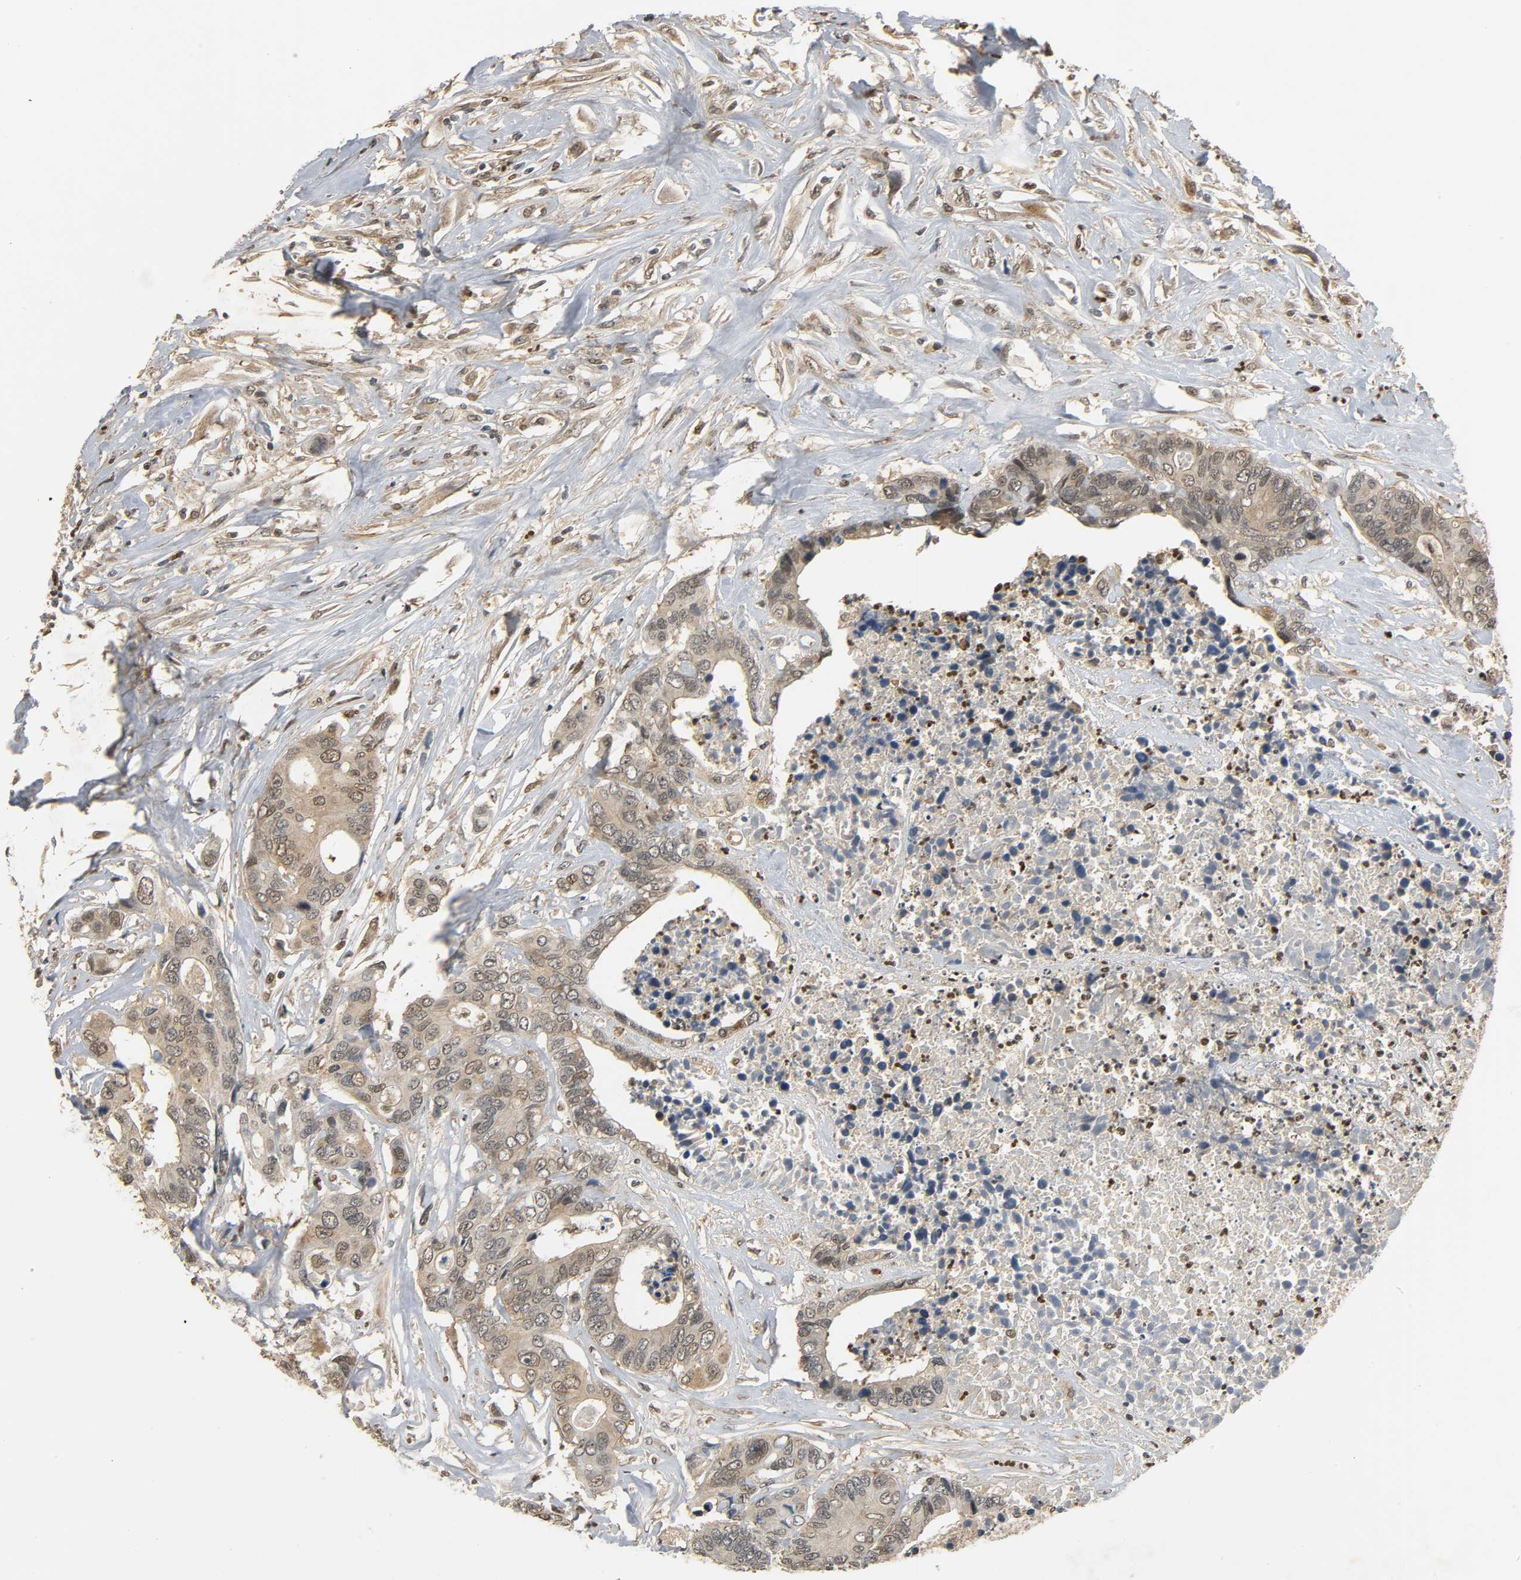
{"staining": {"intensity": "weak", "quantity": ">75%", "location": "cytoplasmic/membranous"}, "tissue": "colorectal cancer", "cell_type": "Tumor cells", "image_type": "cancer", "snomed": [{"axis": "morphology", "description": "Adenocarcinoma, NOS"}, {"axis": "topography", "description": "Rectum"}], "caption": "Protein expression analysis of colorectal cancer displays weak cytoplasmic/membranous positivity in about >75% of tumor cells.", "gene": "ZFPM2", "patient": {"sex": "male", "age": 55}}